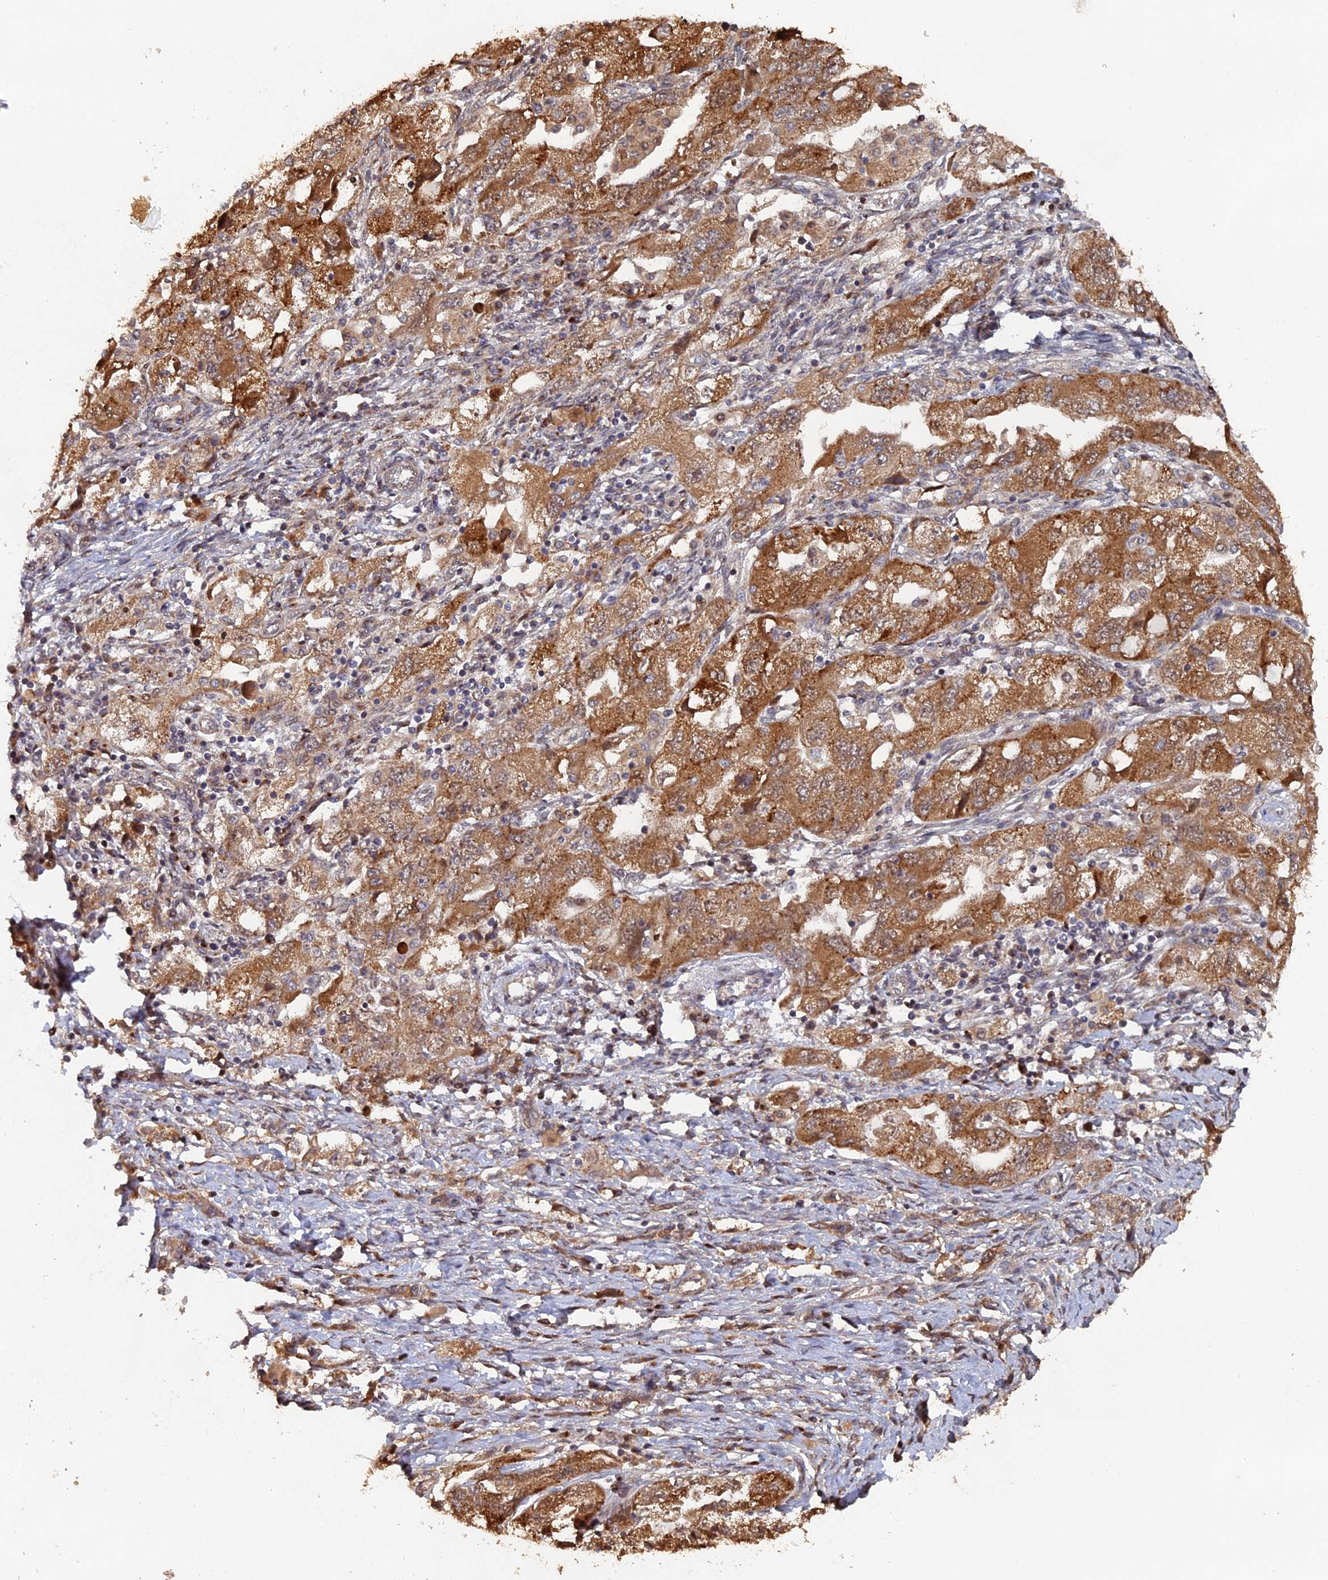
{"staining": {"intensity": "moderate", "quantity": ">75%", "location": "cytoplasmic/membranous"}, "tissue": "ovarian cancer", "cell_type": "Tumor cells", "image_type": "cancer", "snomed": [{"axis": "morphology", "description": "Carcinoma, NOS"}, {"axis": "morphology", "description": "Cystadenocarcinoma, serous, NOS"}, {"axis": "topography", "description": "Ovary"}], "caption": "A brown stain highlights moderate cytoplasmic/membranous staining of a protein in ovarian cancer (serous cystadenocarcinoma) tumor cells. The protein is stained brown, and the nuclei are stained in blue (DAB IHC with brightfield microscopy, high magnification).", "gene": "VPS37C", "patient": {"sex": "female", "age": 69}}